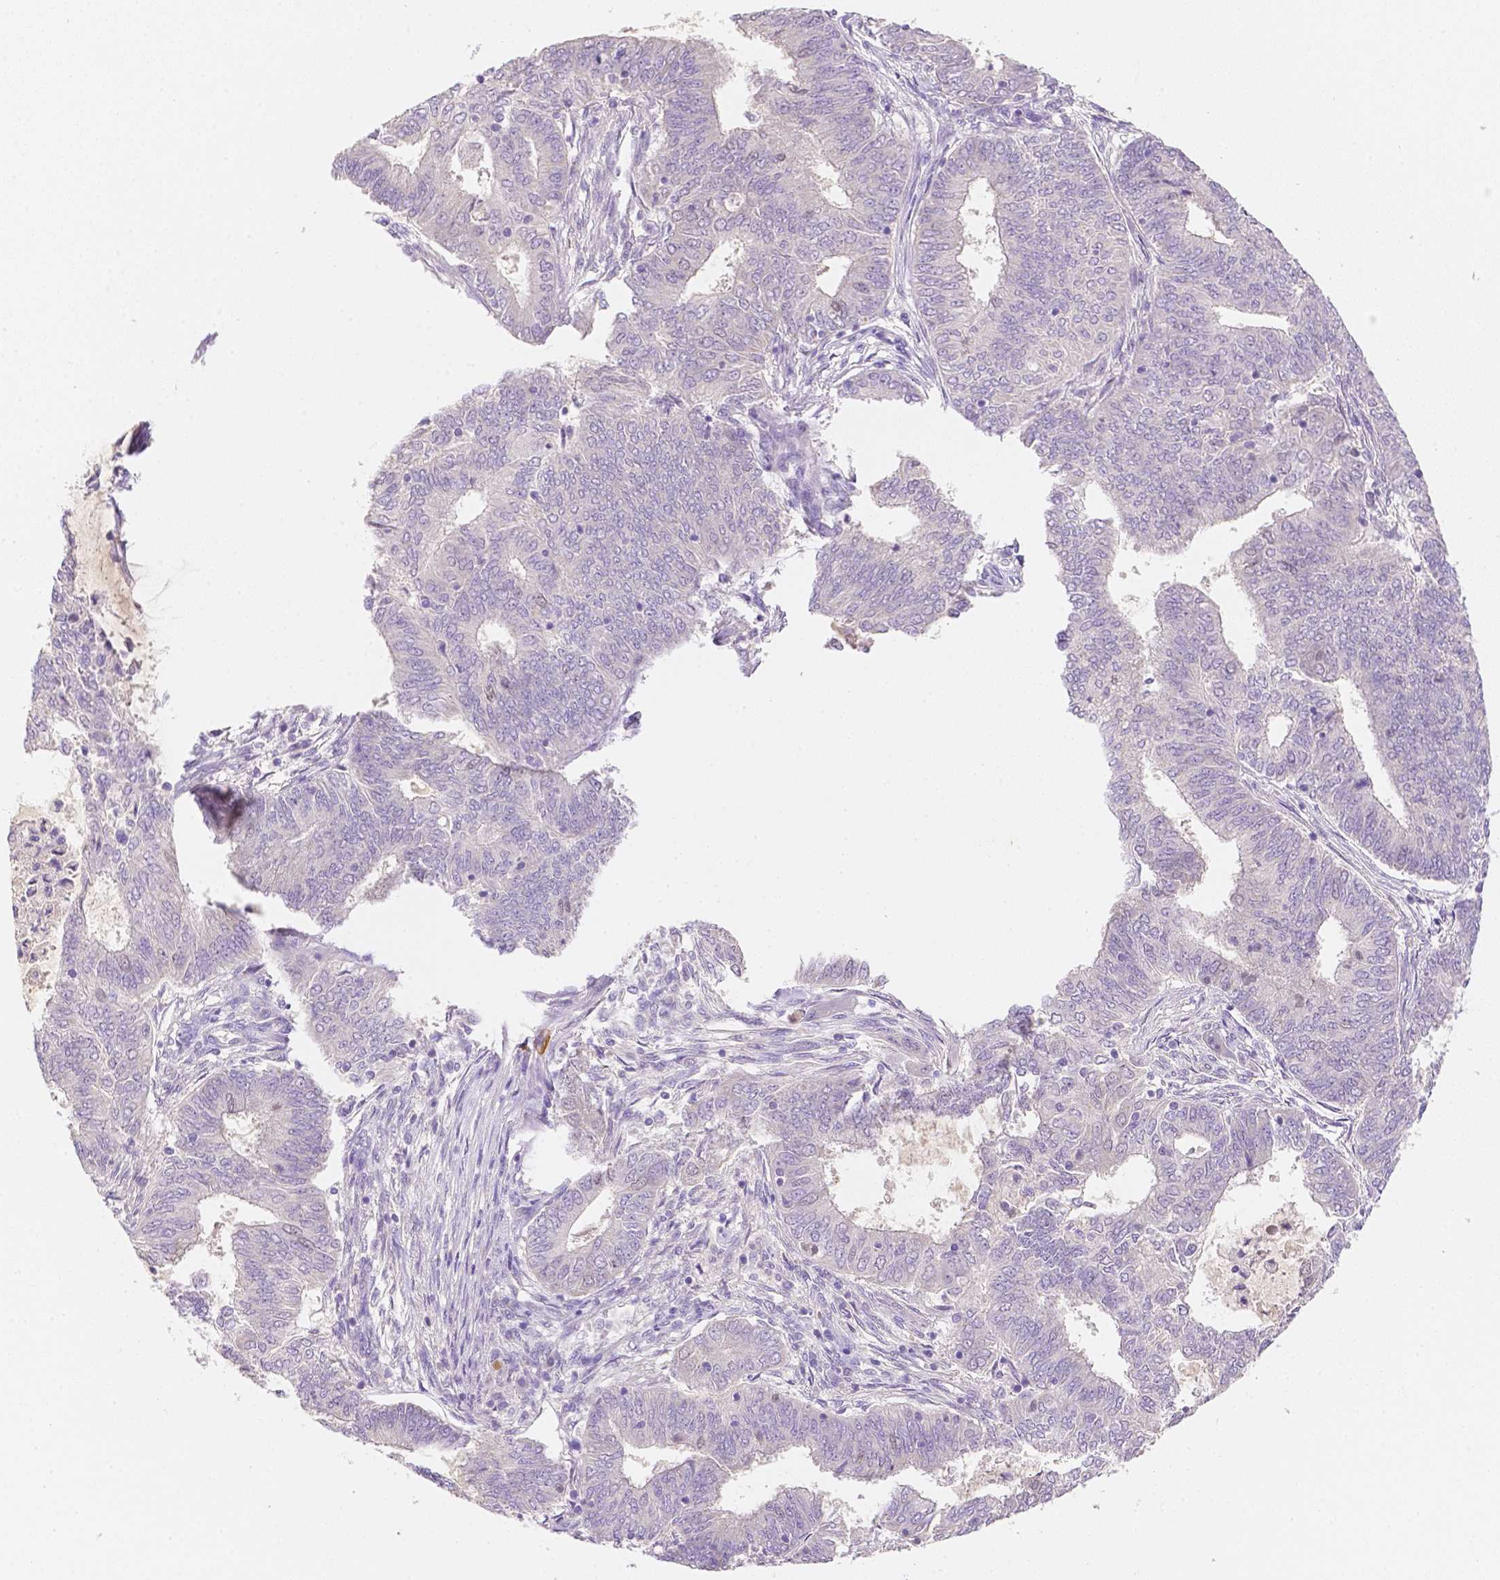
{"staining": {"intensity": "negative", "quantity": "none", "location": "none"}, "tissue": "endometrial cancer", "cell_type": "Tumor cells", "image_type": "cancer", "snomed": [{"axis": "morphology", "description": "Adenocarcinoma, NOS"}, {"axis": "topography", "description": "Endometrium"}], "caption": "This is an IHC photomicrograph of endometrial cancer. There is no expression in tumor cells.", "gene": "C10orf67", "patient": {"sex": "female", "age": 62}}